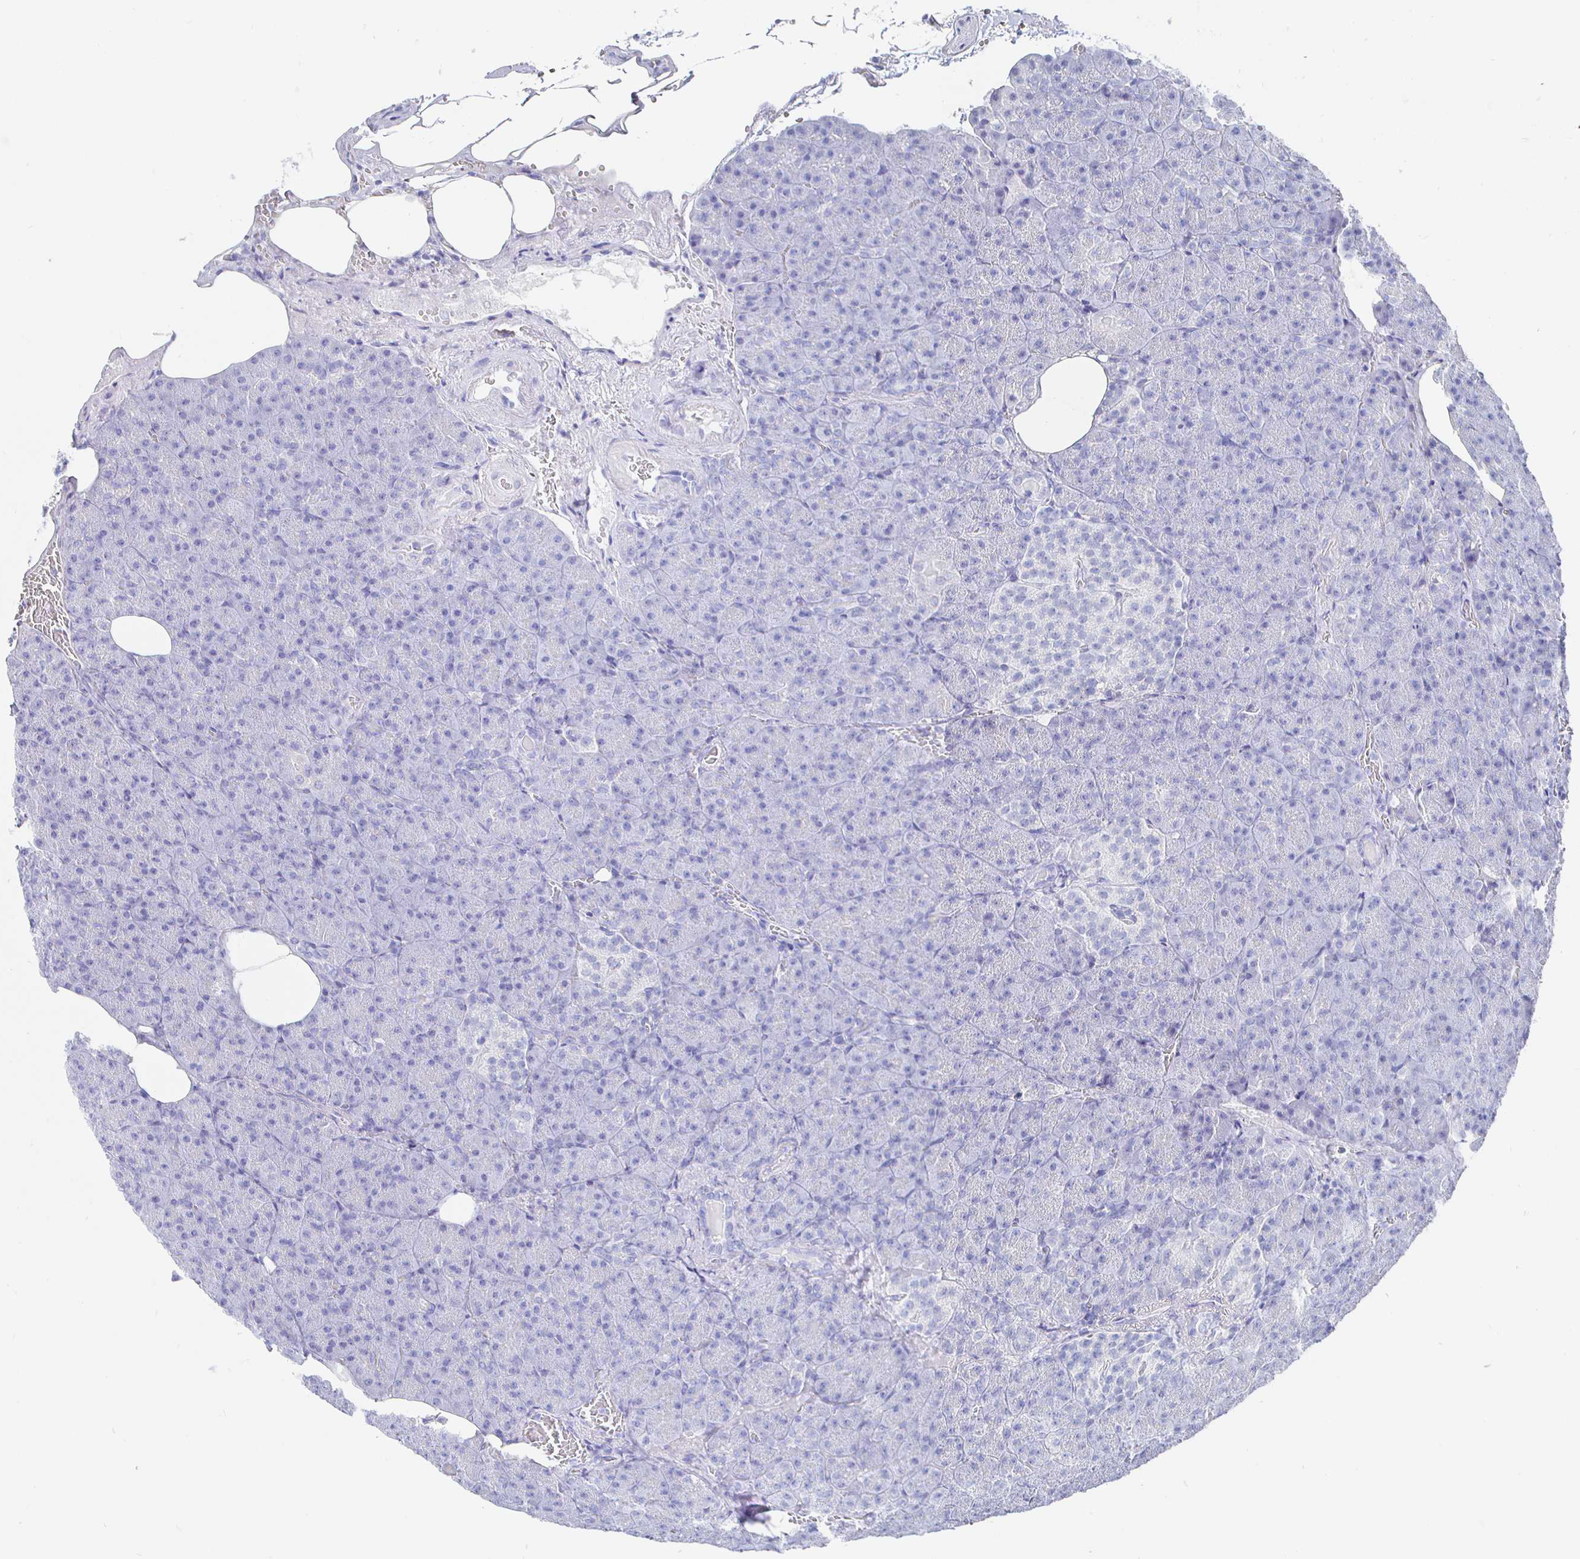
{"staining": {"intensity": "negative", "quantity": "none", "location": "none"}, "tissue": "pancreas", "cell_type": "Exocrine glandular cells", "image_type": "normal", "snomed": [{"axis": "morphology", "description": "Normal tissue, NOS"}, {"axis": "topography", "description": "Pancreas"}], "caption": "Photomicrograph shows no significant protein expression in exocrine glandular cells of benign pancreas.", "gene": "CLCA1", "patient": {"sex": "female", "age": 74}}